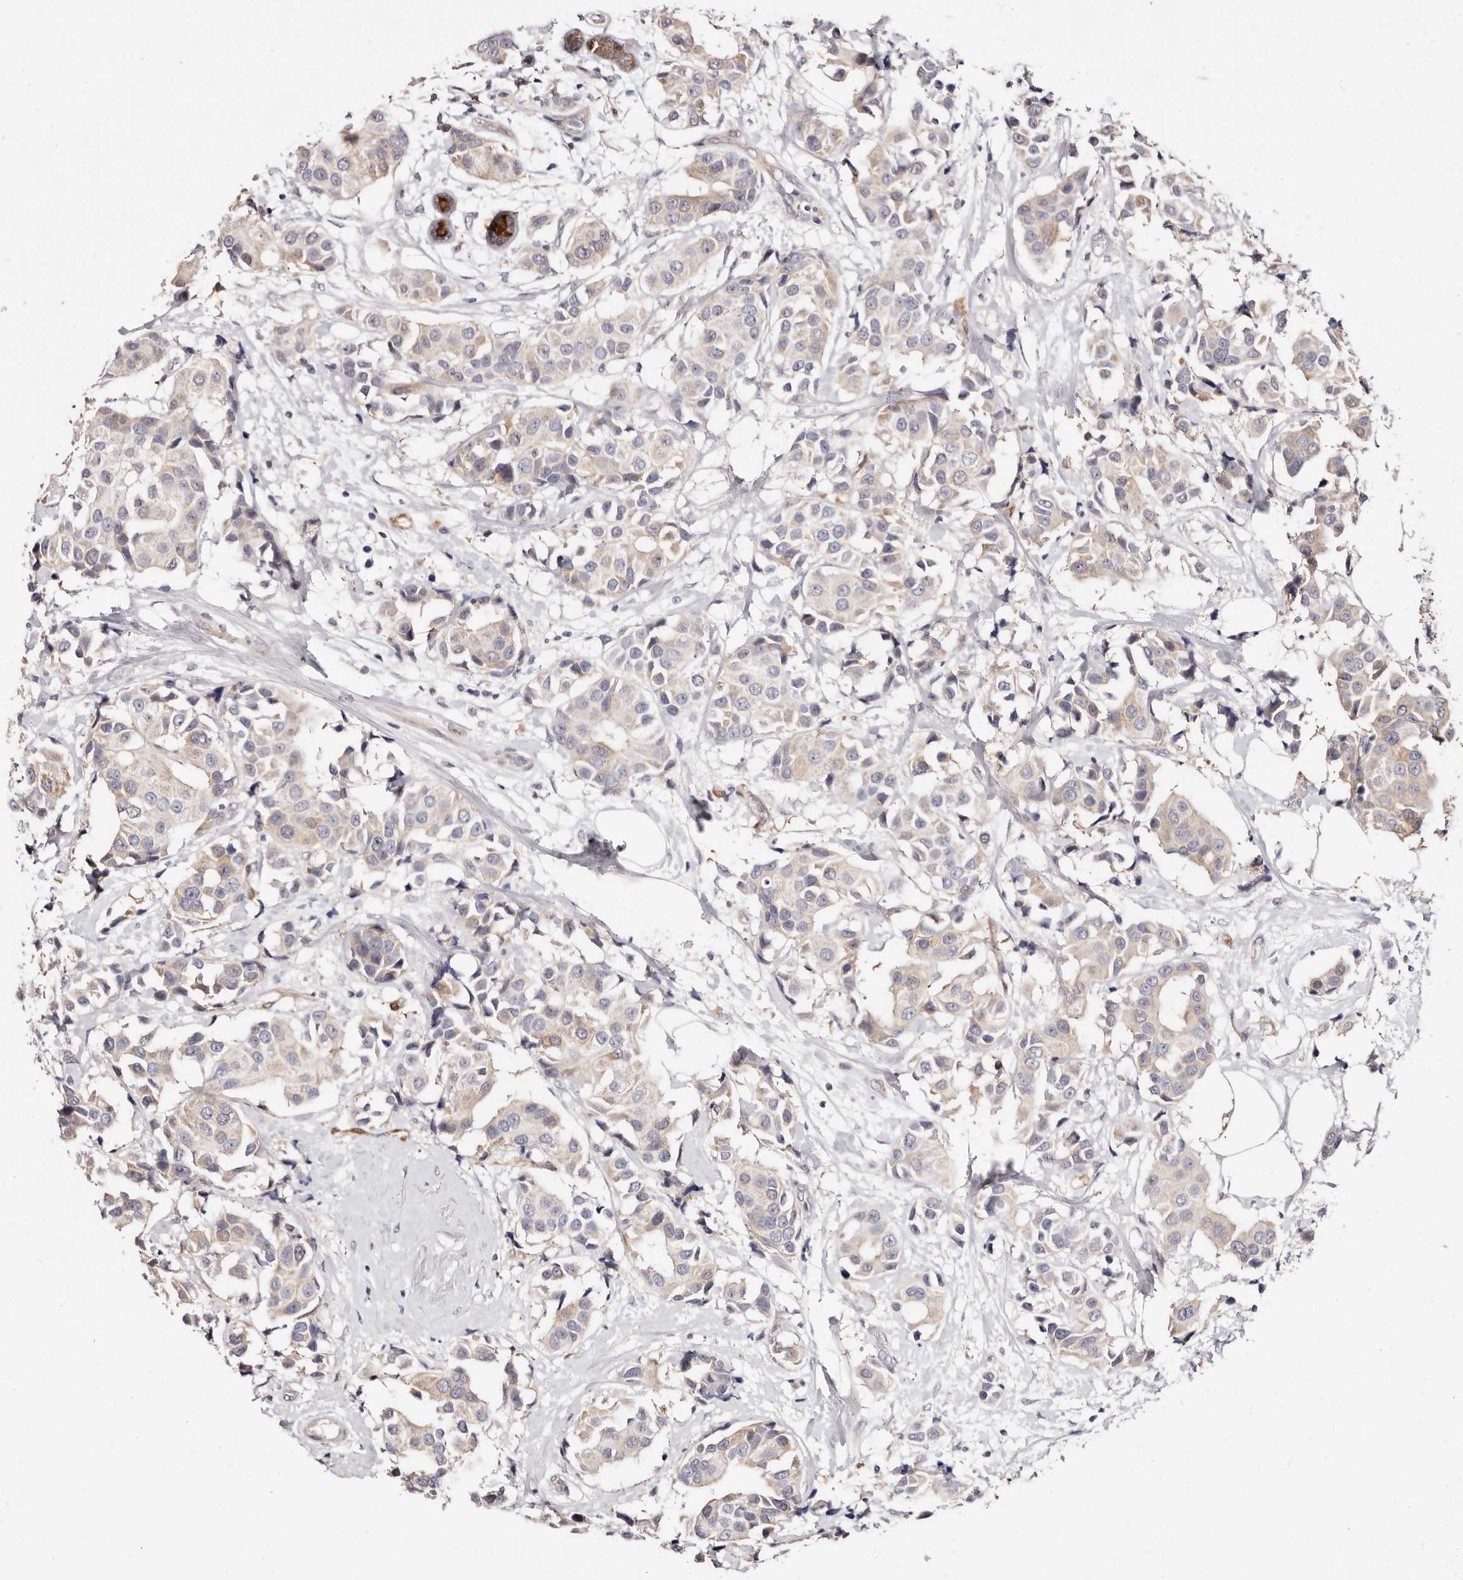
{"staining": {"intensity": "weak", "quantity": ">75%", "location": "cytoplasmic/membranous"}, "tissue": "breast cancer", "cell_type": "Tumor cells", "image_type": "cancer", "snomed": [{"axis": "morphology", "description": "Normal tissue, NOS"}, {"axis": "morphology", "description": "Duct carcinoma"}, {"axis": "topography", "description": "Breast"}], "caption": "There is low levels of weak cytoplasmic/membranous staining in tumor cells of breast cancer, as demonstrated by immunohistochemical staining (brown color).", "gene": "GFOD1", "patient": {"sex": "female", "age": 39}}